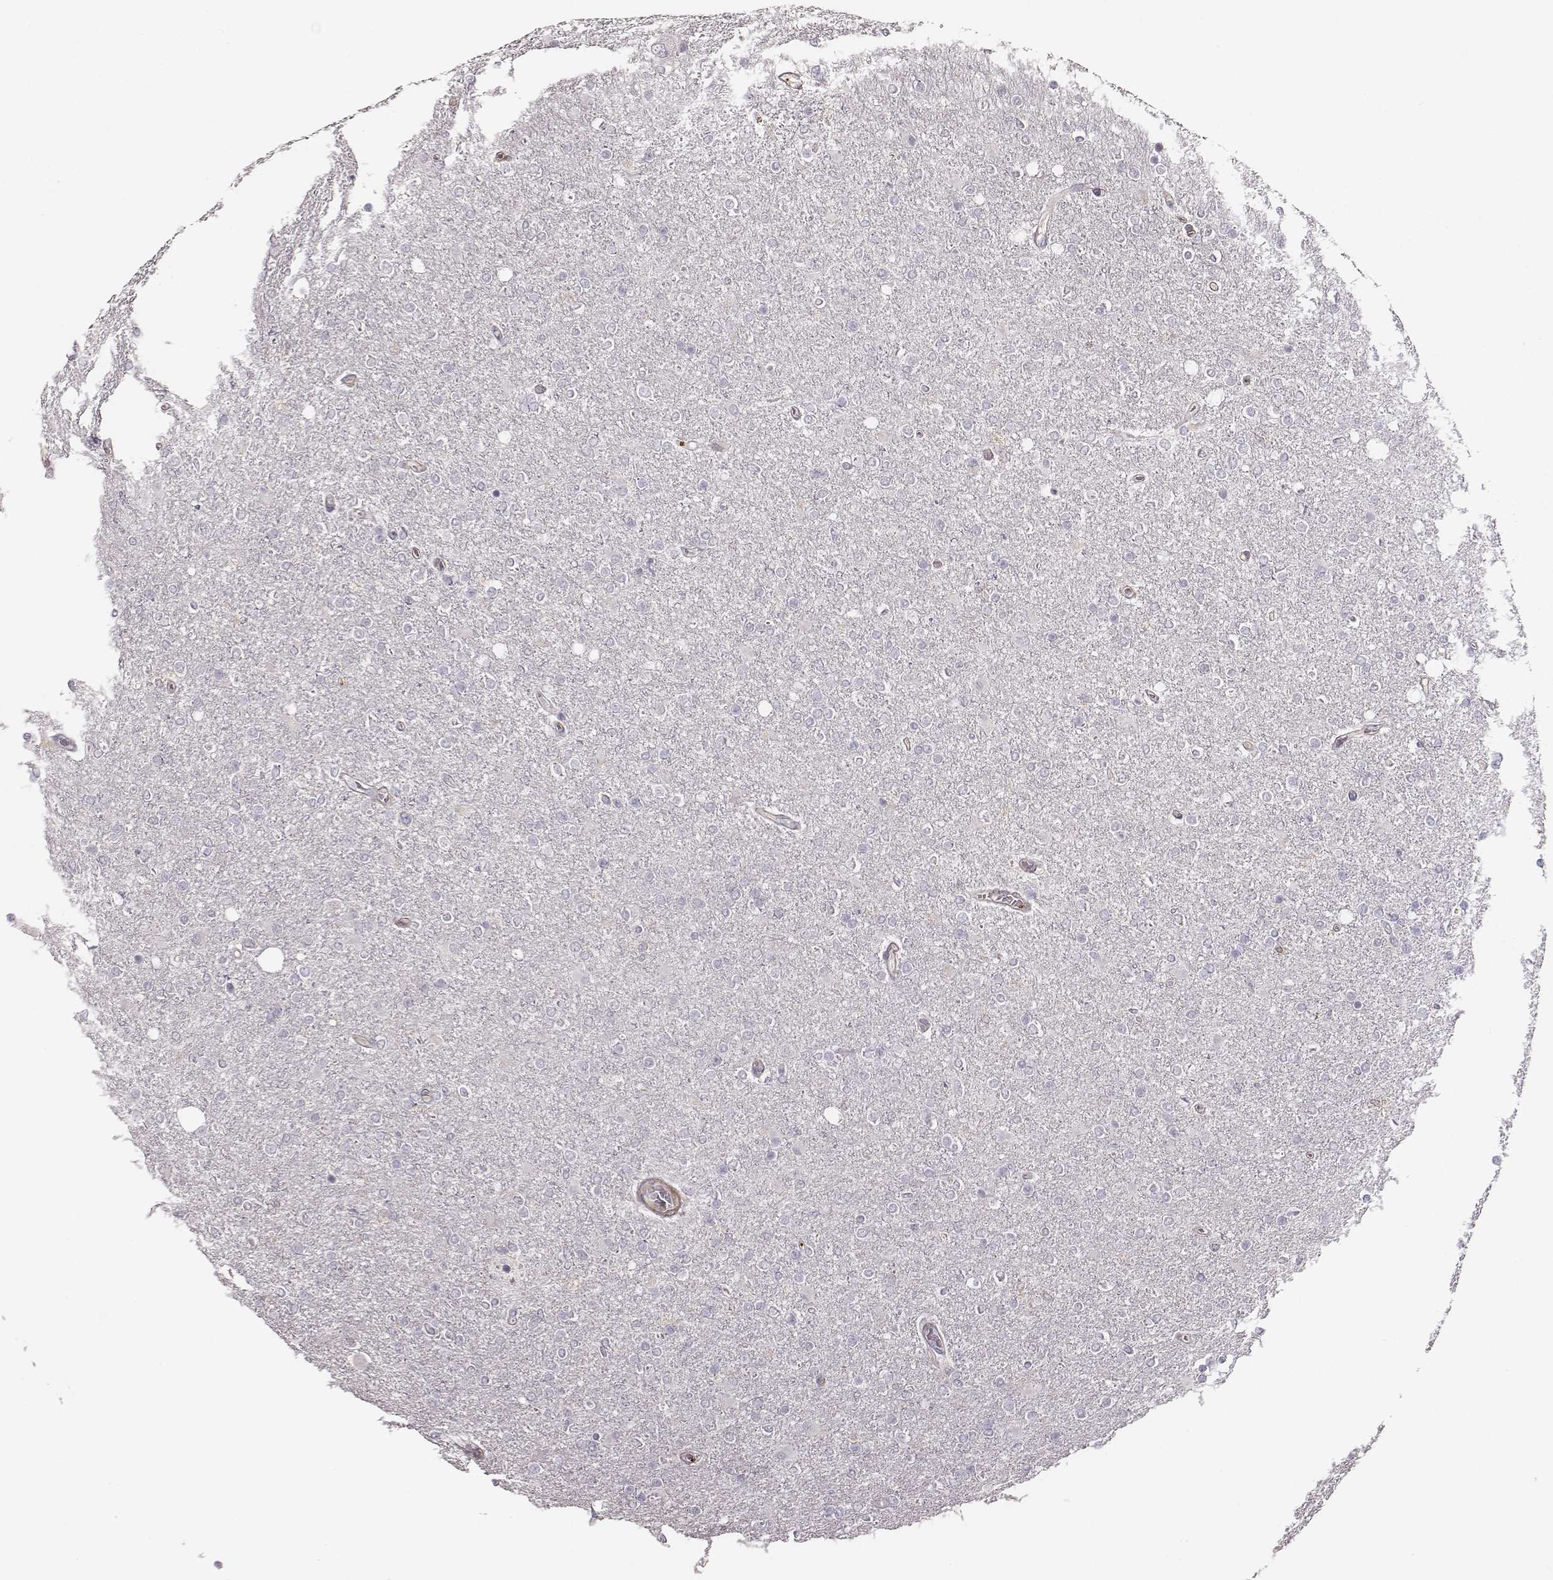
{"staining": {"intensity": "negative", "quantity": "none", "location": "none"}, "tissue": "glioma", "cell_type": "Tumor cells", "image_type": "cancer", "snomed": [{"axis": "morphology", "description": "Glioma, malignant, High grade"}, {"axis": "topography", "description": "Cerebral cortex"}], "caption": "Malignant glioma (high-grade) was stained to show a protein in brown. There is no significant staining in tumor cells.", "gene": "ZYX", "patient": {"sex": "male", "age": 70}}